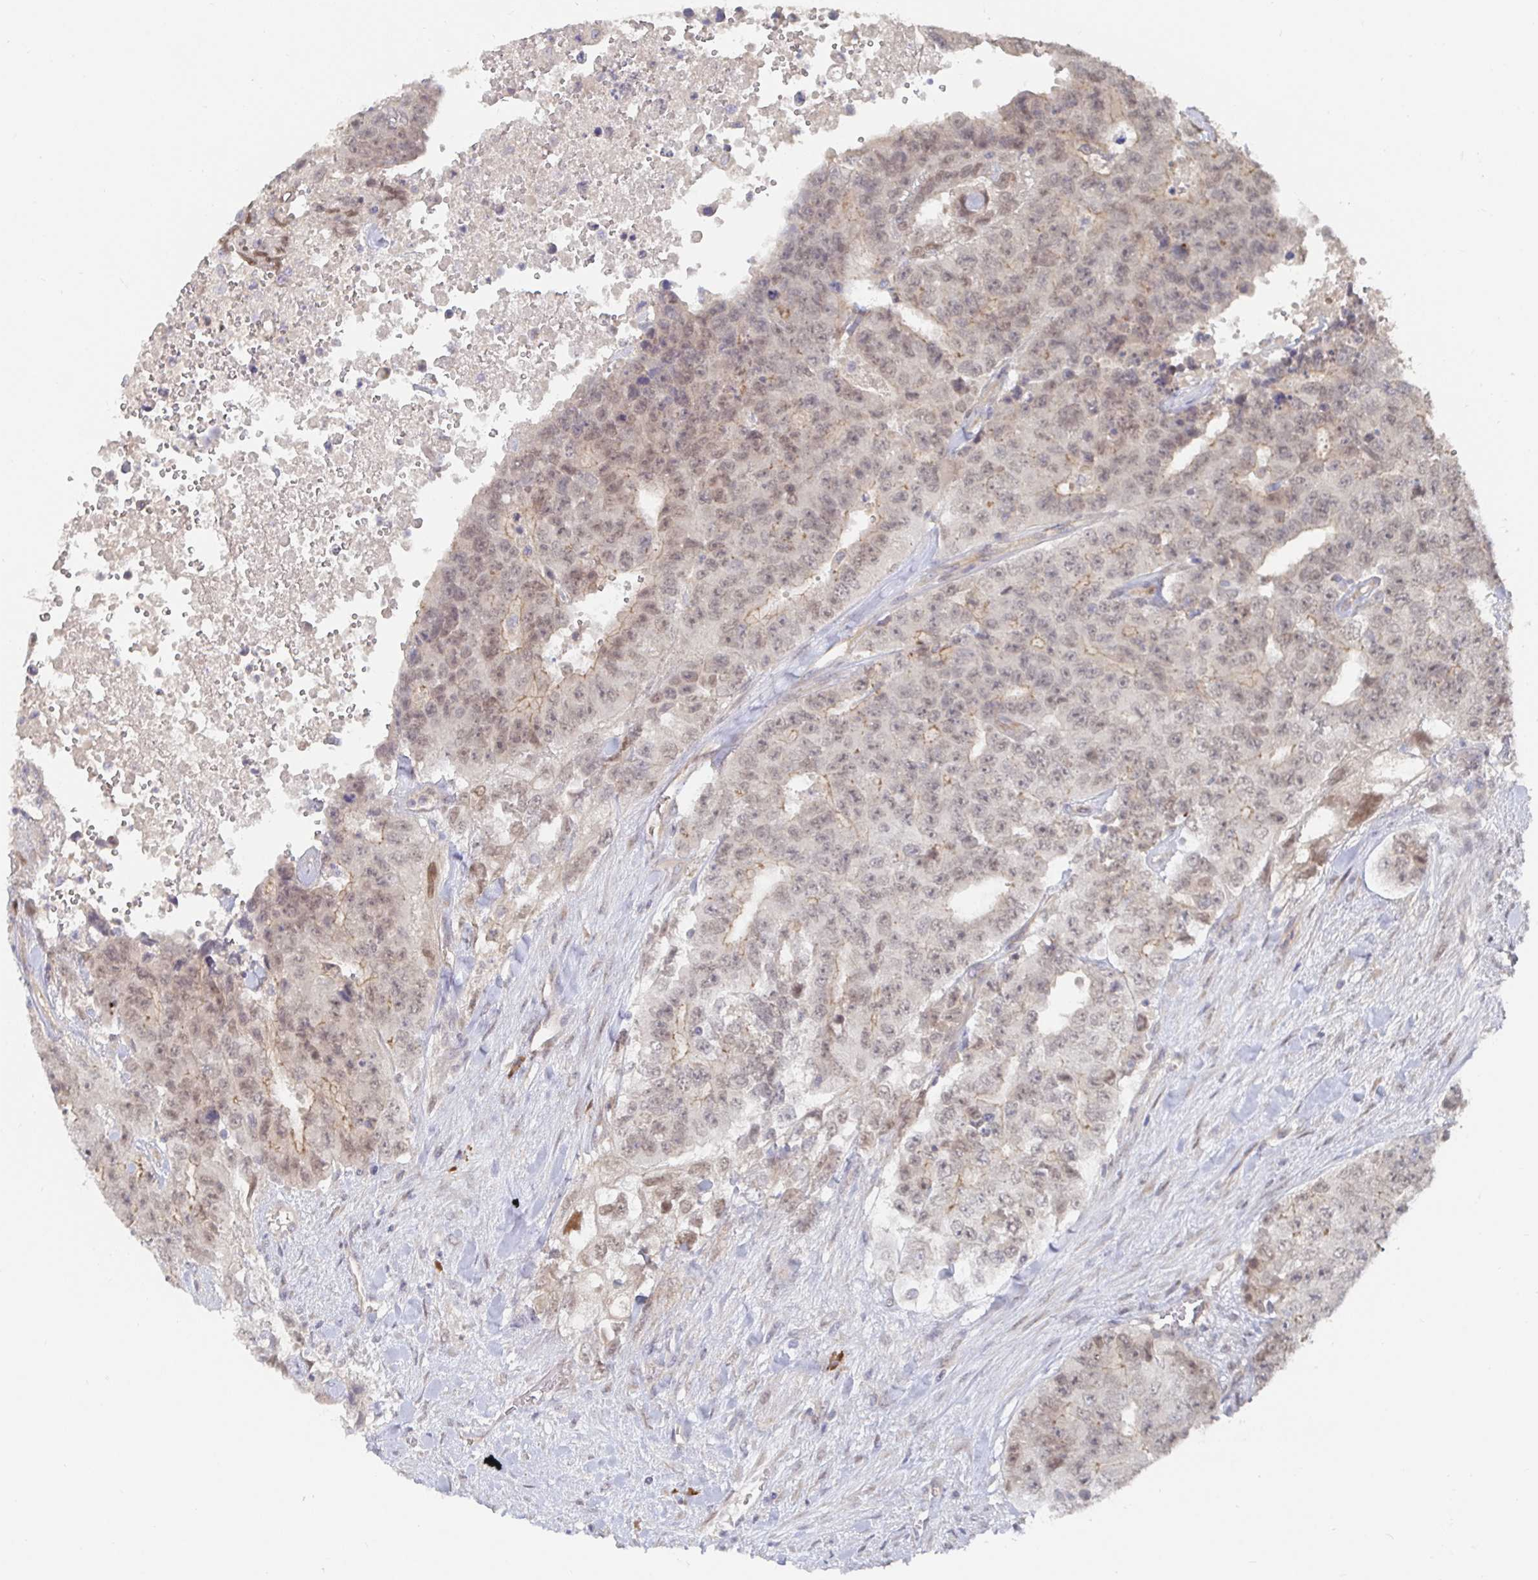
{"staining": {"intensity": "weak", "quantity": "25%-75%", "location": "nuclear"}, "tissue": "testis cancer", "cell_type": "Tumor cells", "image_type": "cancer", "snomed": [{"axis": "morphology", "description": "Carcinoma, Embryonal, NOS"}, {"axis": "topography", "description": "Testis"}], "caption": "Protein staining shows weak nuclear staining in about 25%-75% of tumor cells in testis cancer. (DAB IHC with brightfield microscopy, high magnification).", "gene": "MEIS1", "patient": {"sex": "male", "age": 24}}